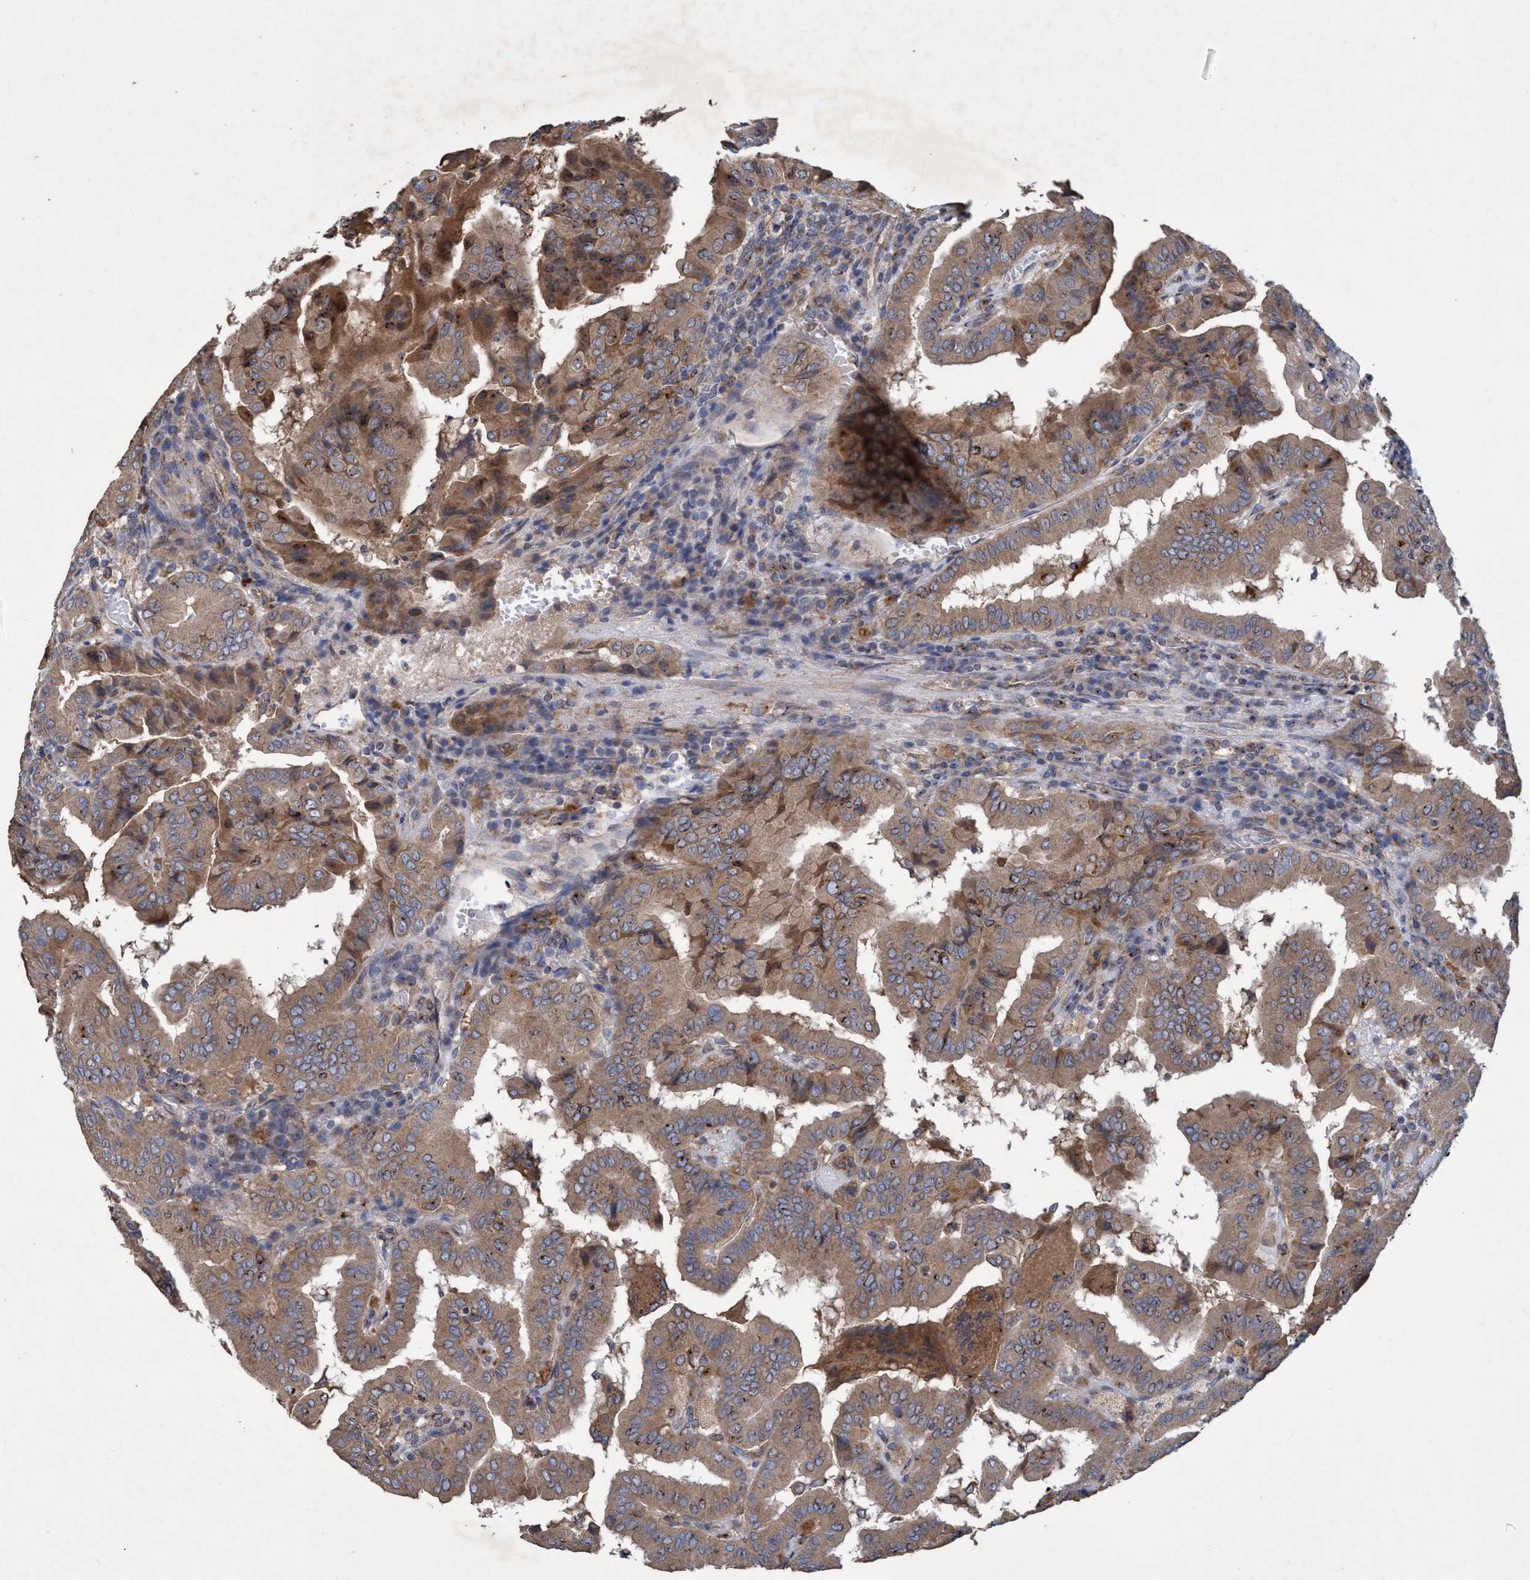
{"staining": {"intensity": "moderate", "quantity": ">75%", "location": "cytoplasmic/membranous"}, "tissue": "thyroid cancer", "cell_type": "Tumor cells", "image_type": "cancer", "snomed": [{"axis": "morphology", "description": "Papillary adenocarcinoma, NOS"}, {"axis": "topography", "description": "Thyroid gland"}], "caption": "Tumor cells show medium levels of moderate cytoplasmic/membranous staining in approximately >75% of cells in papillary adenocarcinoma (thyroid).", "gene": "BICD2", "patient": {"sex": "male", "age": 33}}